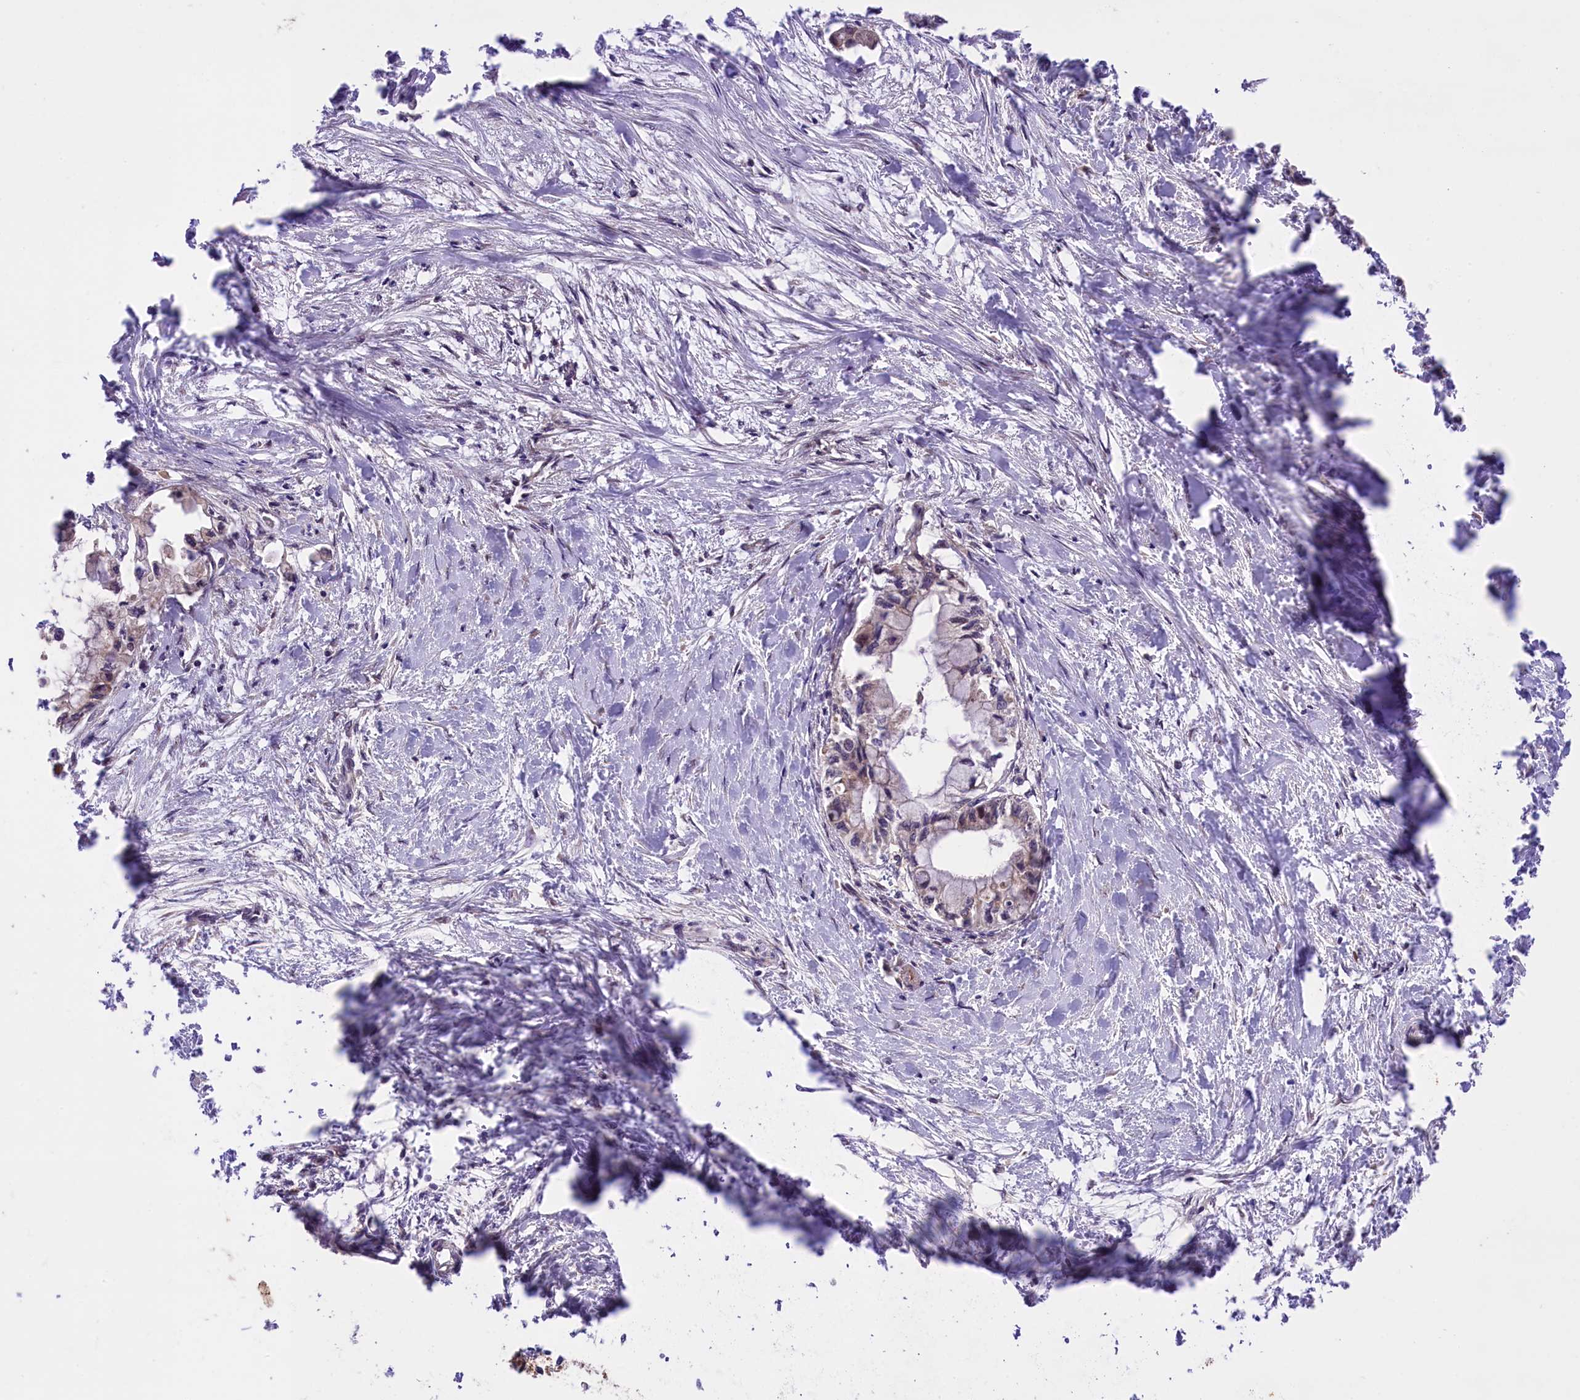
{"staining": {"intensity": "weak", "quantity": "<25%", "location": "cytoplasmic/membranous"}, "tissue": "pancreatic cancer", "cell_type": "Tumor cells", "image_type": "cancer", "snomed": [{"axis": "morphology", "description": "Adenocarcinoma, NOS"}, {"axis": "topography", "description": "Pancreas"}], "caption": "A photomicrograph of human pancreatic cancer is negative for staining in tumor cells. (Stains: DAB immunohistochemistry with hematoxylin counter stain, Microscopy: brightfield microscopy at high magnification).", "gene": "HDAC5", "patient": {"sex": "male", "age": 48}}